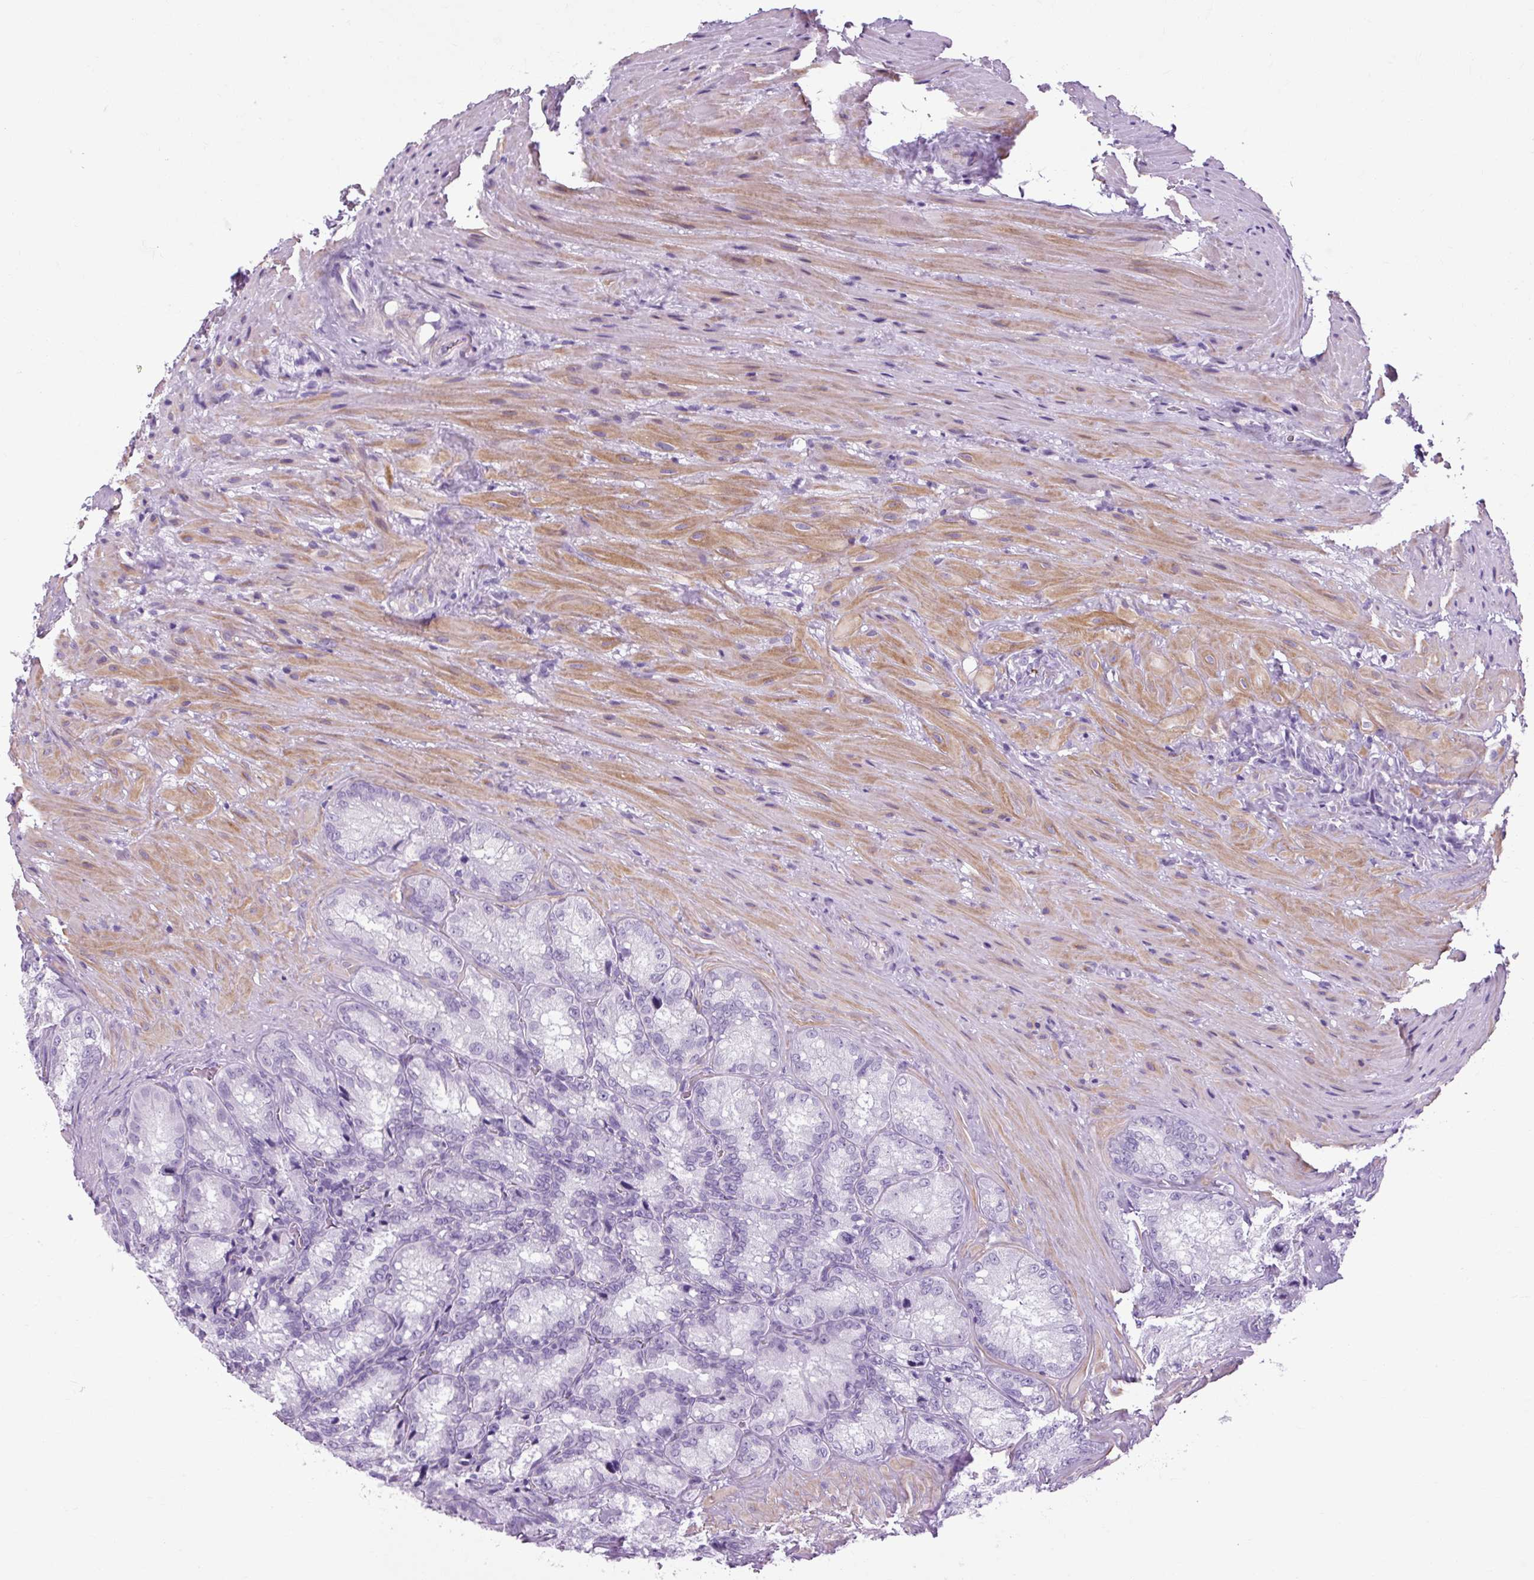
{"staining": {"intensity": "negative", "quantity": "none", "location": "none"}, "tissue": "seminal vesicle", "cell_type": "Glandular cells", "image_type": "normal", "snomed": [{"axis": "morphology", "description": "Normal tissue, NOS"}, {"axis": "topography", "description": "Seminal veicle"}], "caption": "This is an immunohistochemistry micrograph of normal seminal vesicle. There is no staining in glandular cells.", "gene": "OOEP", "patient": {"sex": "male", "age": 47}}